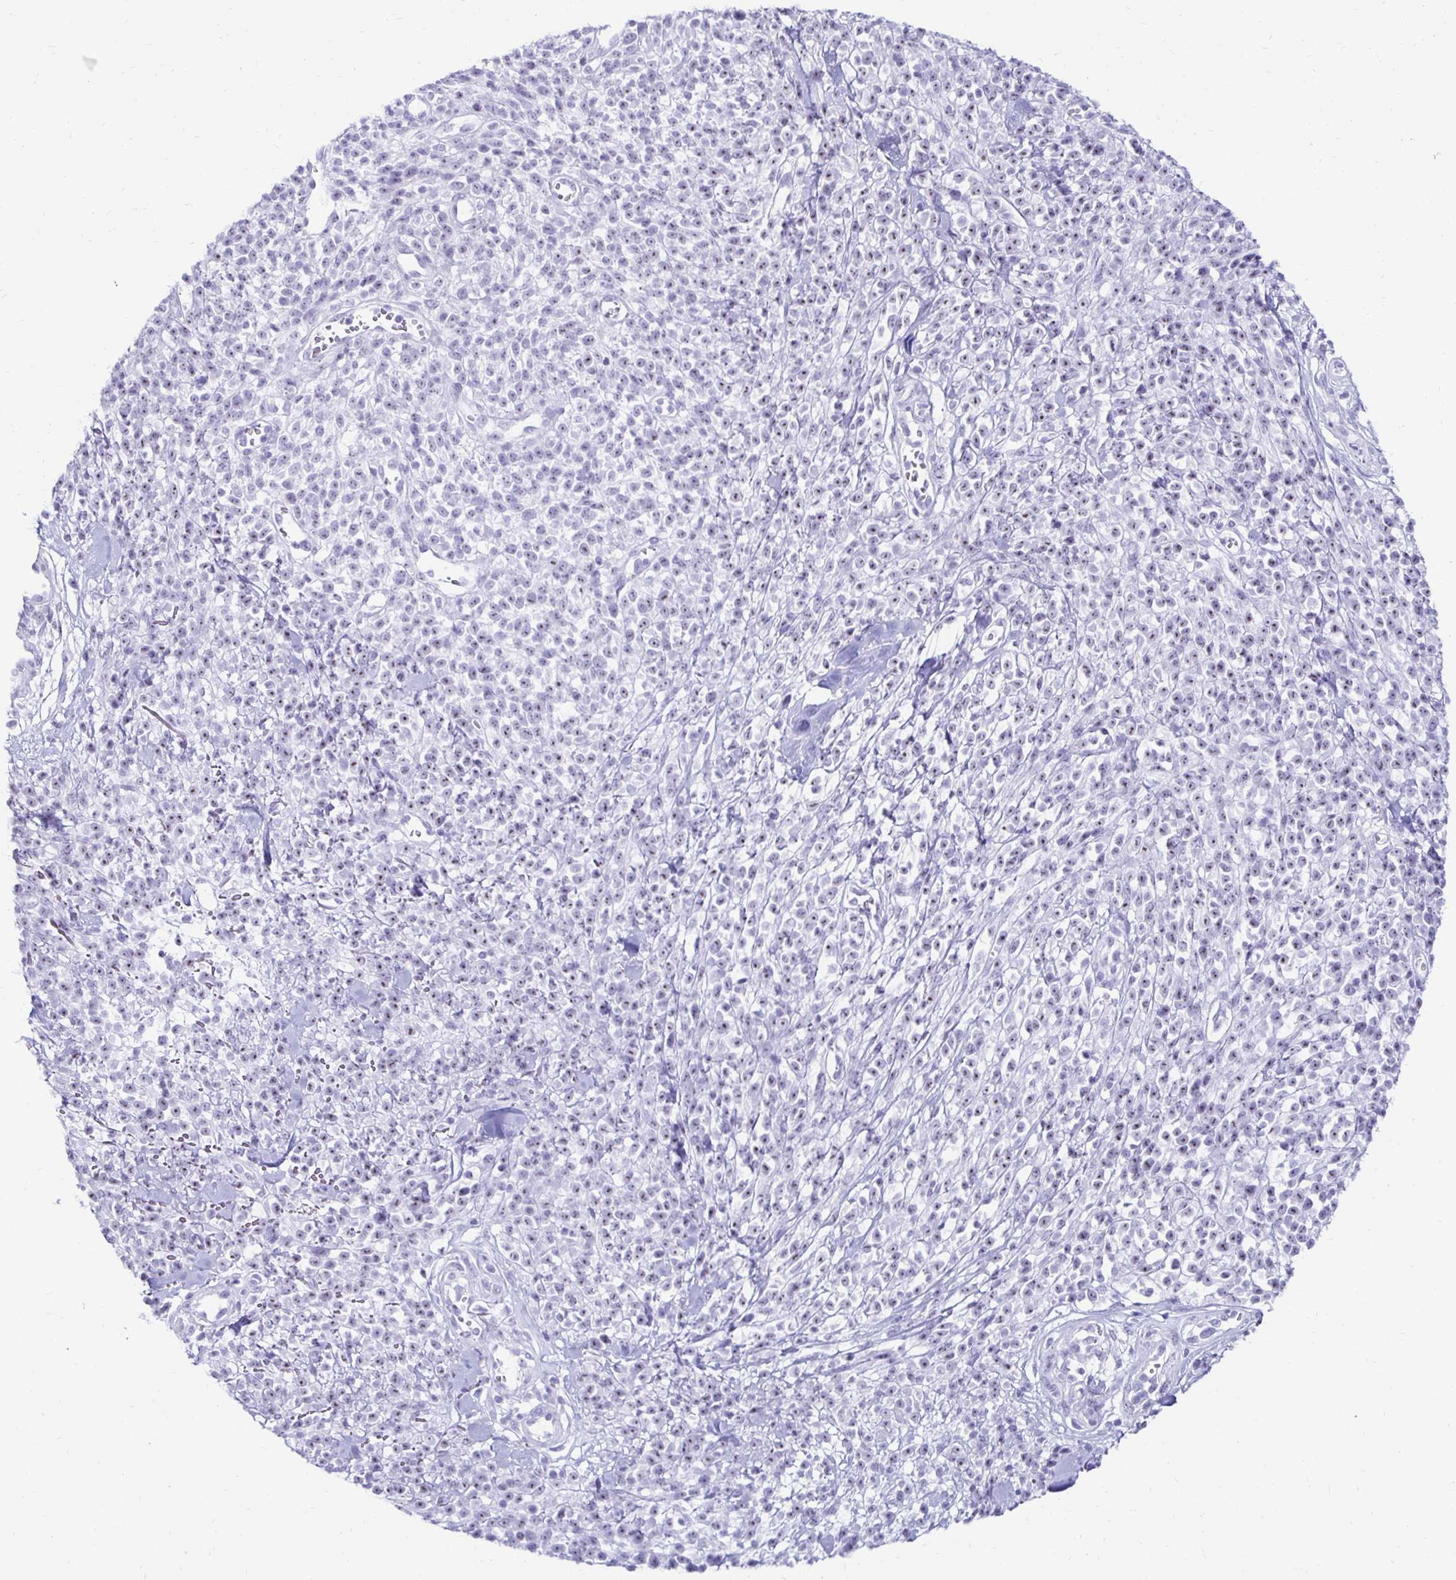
{"staining": {"intensity": "negative", "quantity": "none", "location": "none"}, "tissue": "melanoma", "cell_type": "Tumor cells", "image_type": "cancer", "snomed": [{"axis": "morphology", "description": "Malignant melanoma, NOS"}, {"axis": "topography", "description": "Skin"}, {"axis": "topography", "description": "Skin of trunk"}], "caption": "The immunohistochemistry (IHC) micrograph has no significant staining in tumor cells of melanoma tissue. (Brightfield microscopy of DAB (3,3'-diaminobenzidine) immunohistochemistry at high magnification).", "gene": "CST6", "patient": {"sex": "male", "age": 74}}